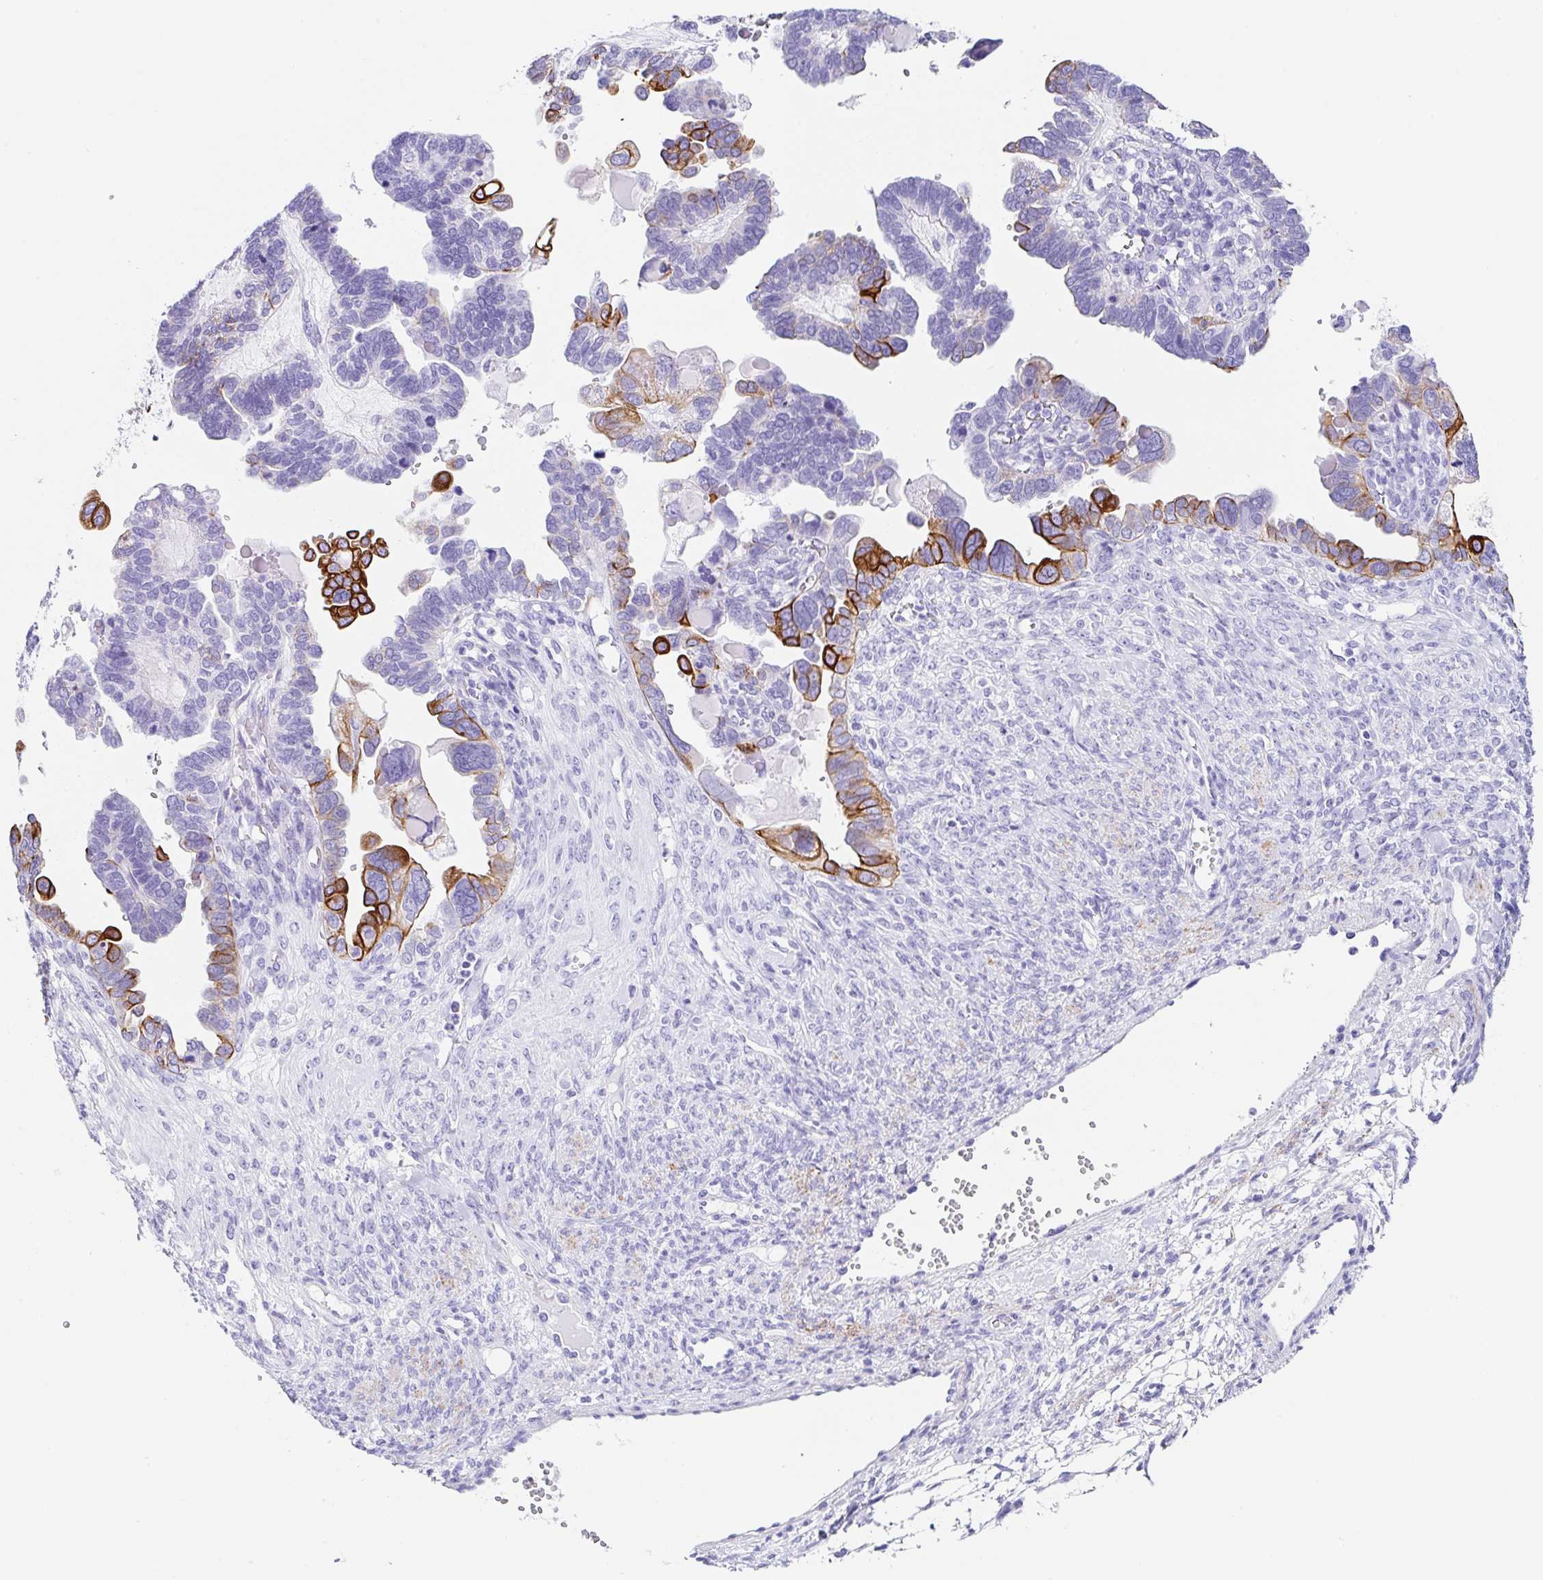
{"staining": {"intensity": "strong", "quantity": "<25%", "location": "cytoplasmic/membranous"}, "tissue": "ovarian cancer", "cell_type": "Tumor cells", "image_type": "cancer", "snomed": [{"axis": "morphology", "description": "Cystadenocarcinoma, serous, NOS"}, {"axis": "topography", "description": "Ovary"}], "caption": "Immunohistochemistry (IHC) (DAB (3,3'-diaminobenzidine)) staining of ovarian serous cystadenocarcinoma reveals strong cytoplasmic/membranous protein positivity in approximately <25% of tumor cells.", "gene": "CLDND2", "patient": {"sex": "female", "age": 51}}